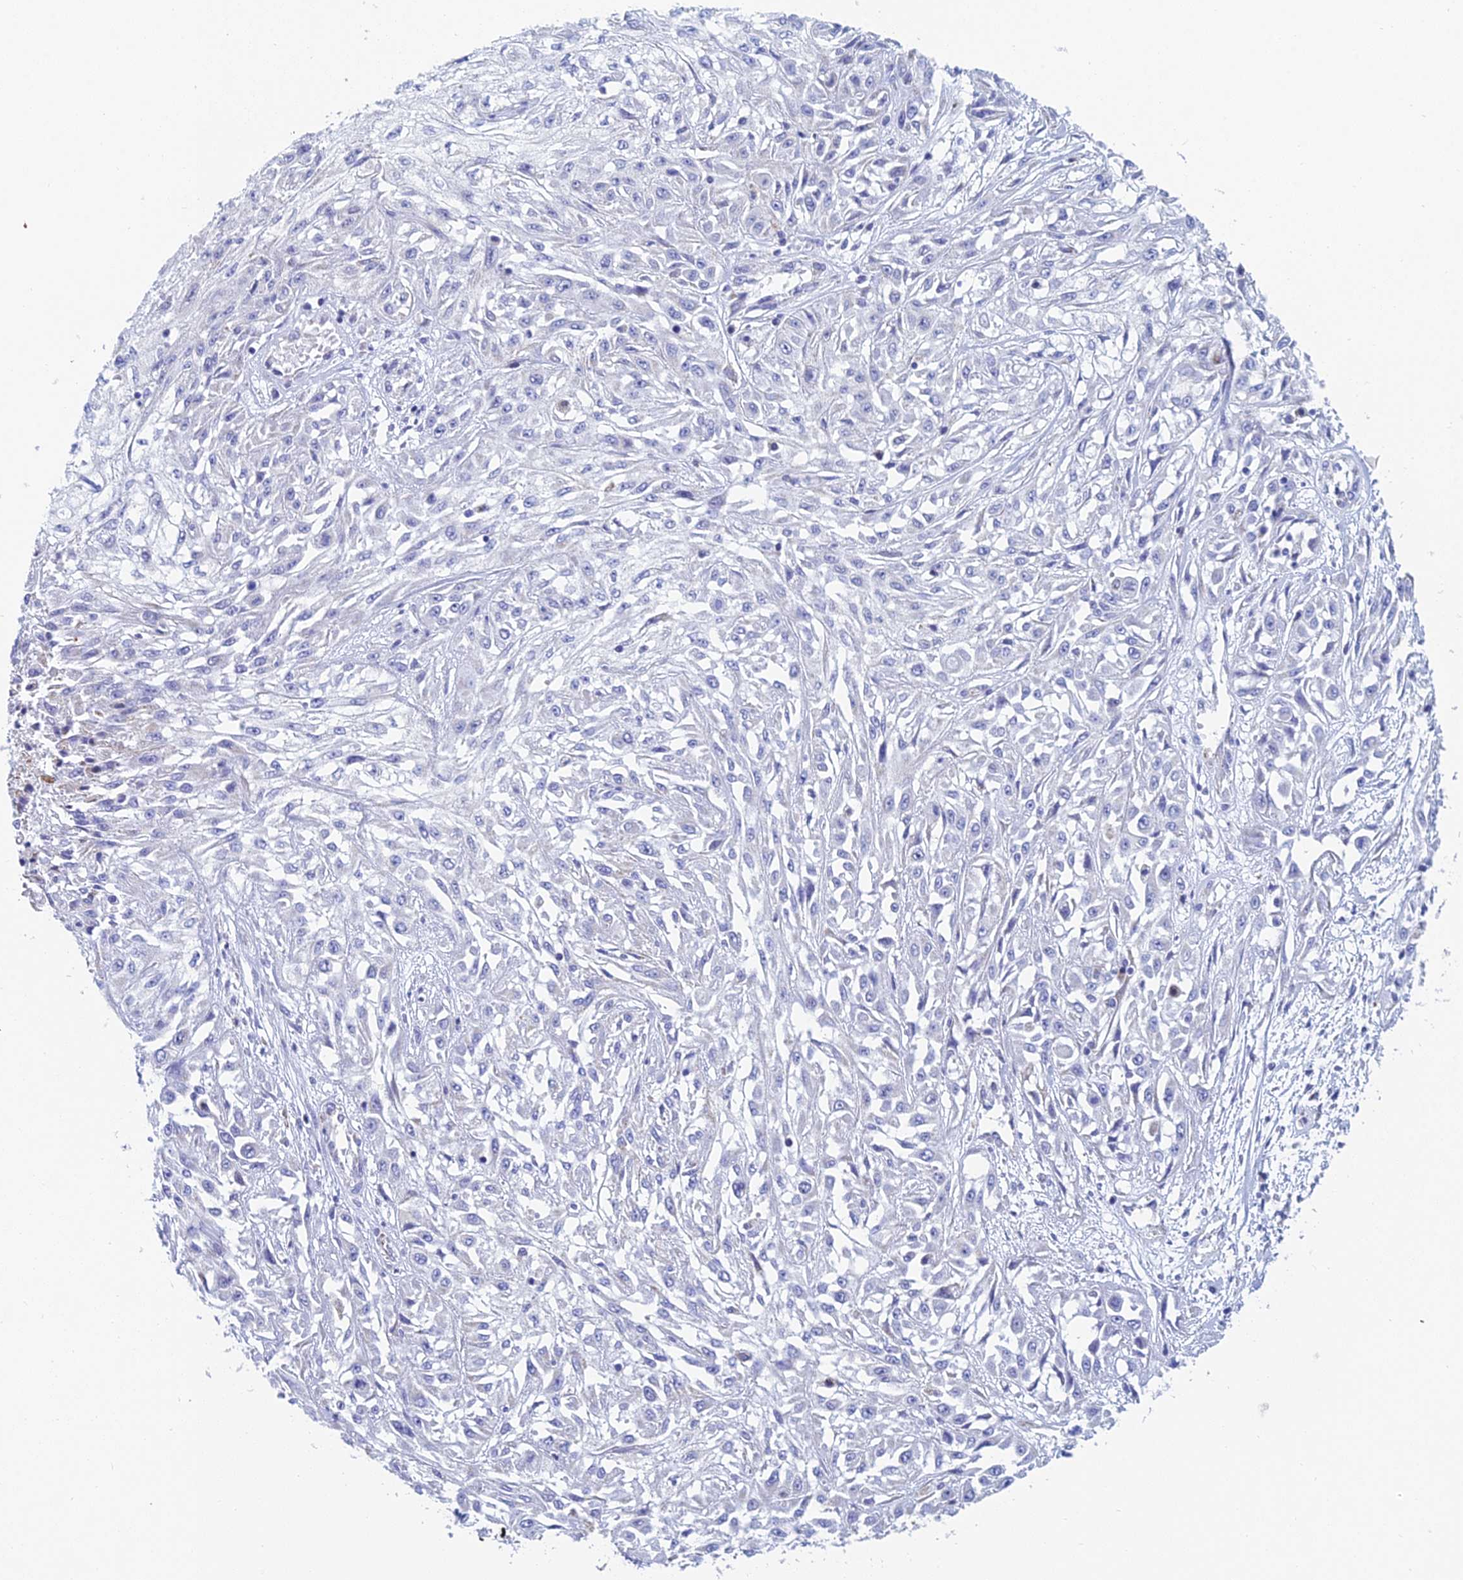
{"staining": {"intensity": "negative", "quantity": "none", "location": "none"}, "tissue": "skin cancer", "cell_type": "Tumor cells", "image_type": "cancer", "snomed": [{"axis": "morphology", "description": "Squamous cell carcinoma, NOS"}, {"axis": "morphology", "description": "Squamous cell carcinoma, metastatic, NOS"}, {"axis": "topography", "description": "Skin"}, {"axis": "topography", "description": "Lymph node"}], "caption": "An IHC histopathology image of metastatic squamous cell carcinoma (skin) is shown. There is no staining in tumor cells of metastatic squamous cell carcinoma (skin). (IHC, brightfield microscopy, high magnification).", "gene": "ACSM1", "patient": {"sex": "male", "age": 75}}